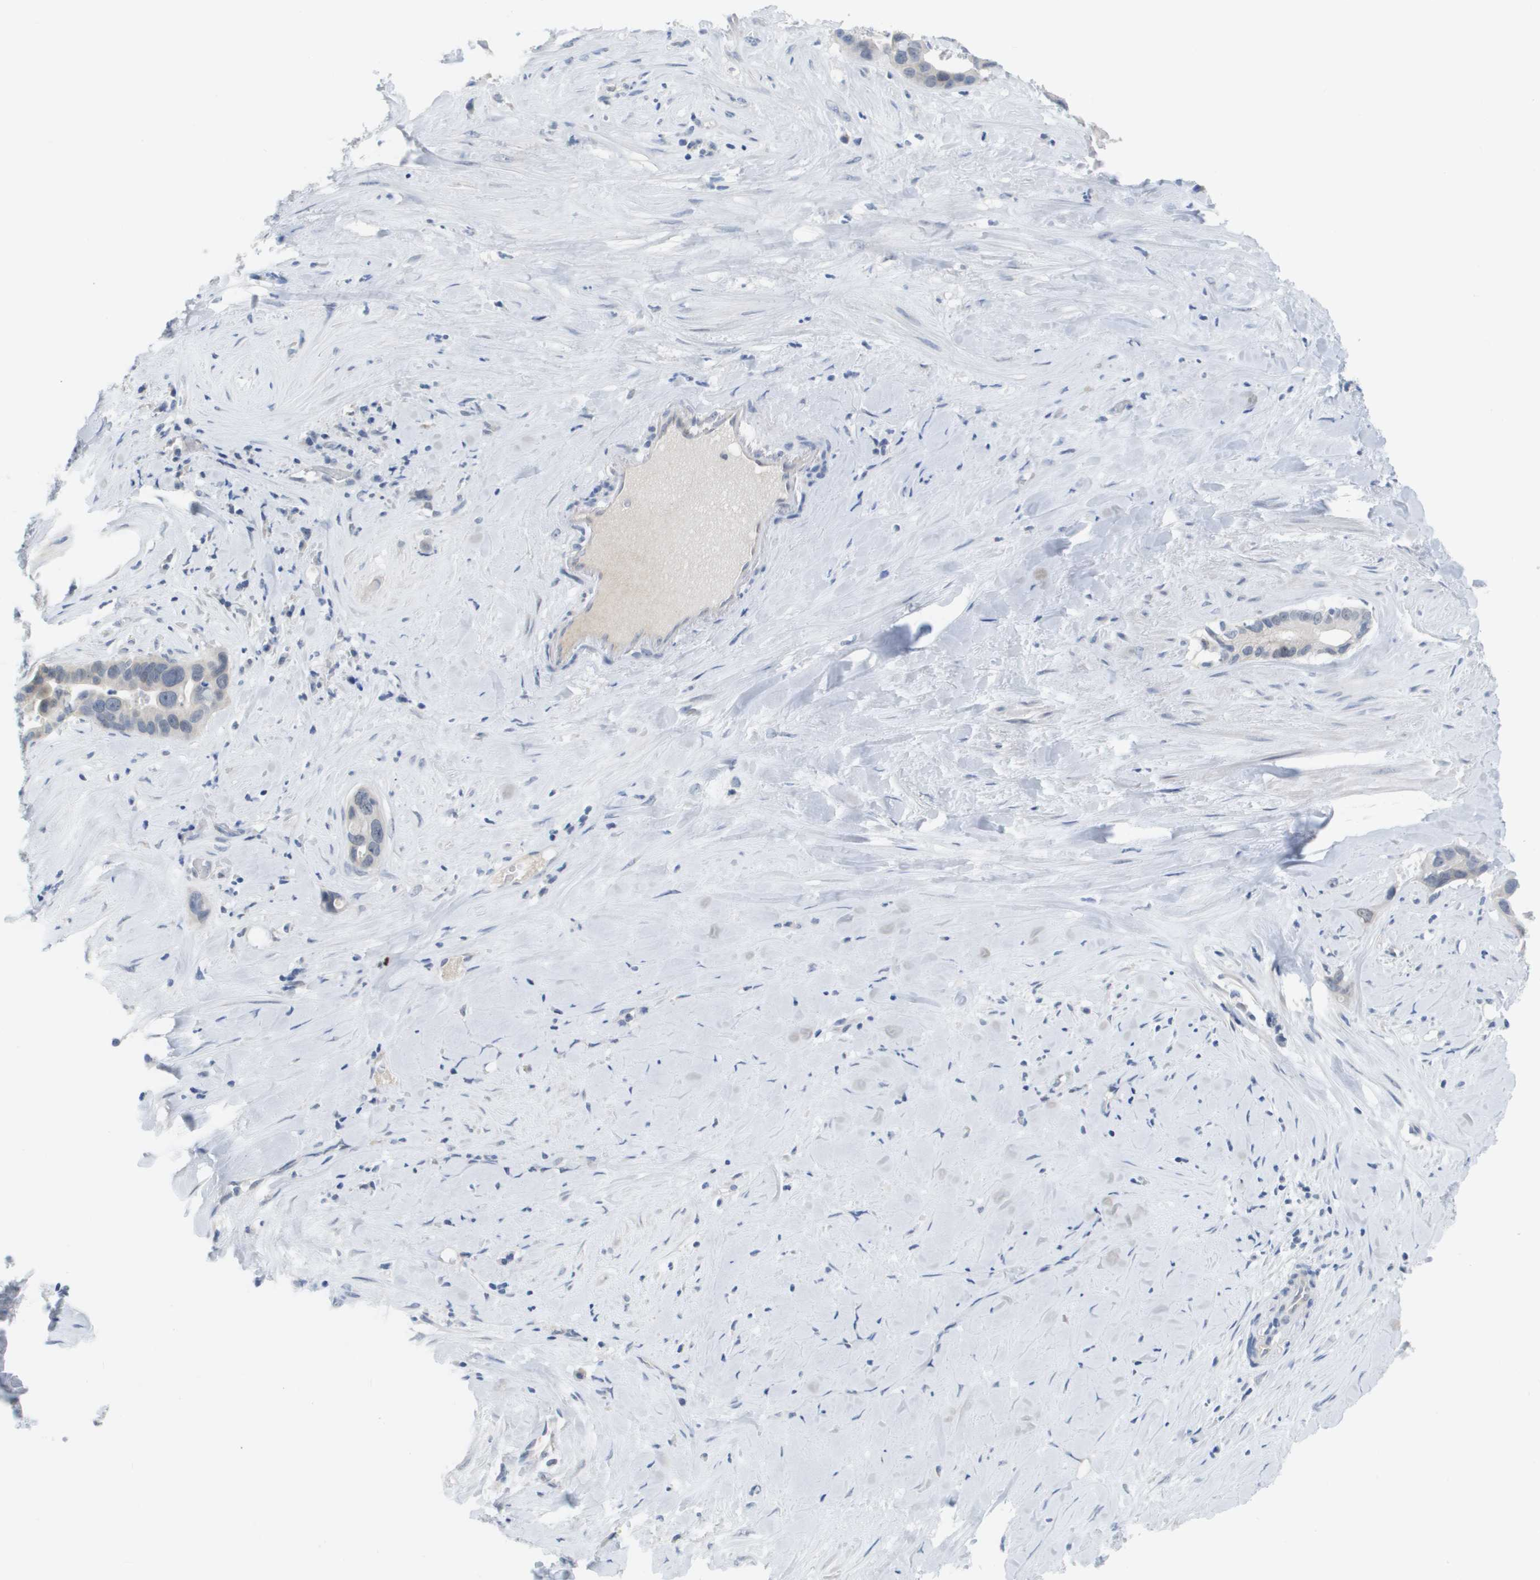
{"staining": {"intensity": "negative", "quantity": "none", "location": "none"}, "tissue": "liver cancer", "cell_type": "Tumor cells", "image_type": "cancer", "snomed": [{"axis": "morphology", "description": "Cholangiocarcinoma"}, {"axis": "topography", "description": "Liver"}], "caption": "IHC photomicrograph of neoplastic tissue: human liver cancer (cholangiocarcinoma) stained with DAB reveals no significant protein staining in tumor cells. (DAB immunohistochemistry (IHC) with hematoxylin counter stain).", "gene": "PDE4A", "patient": {"sex": "female", "age": 65}}